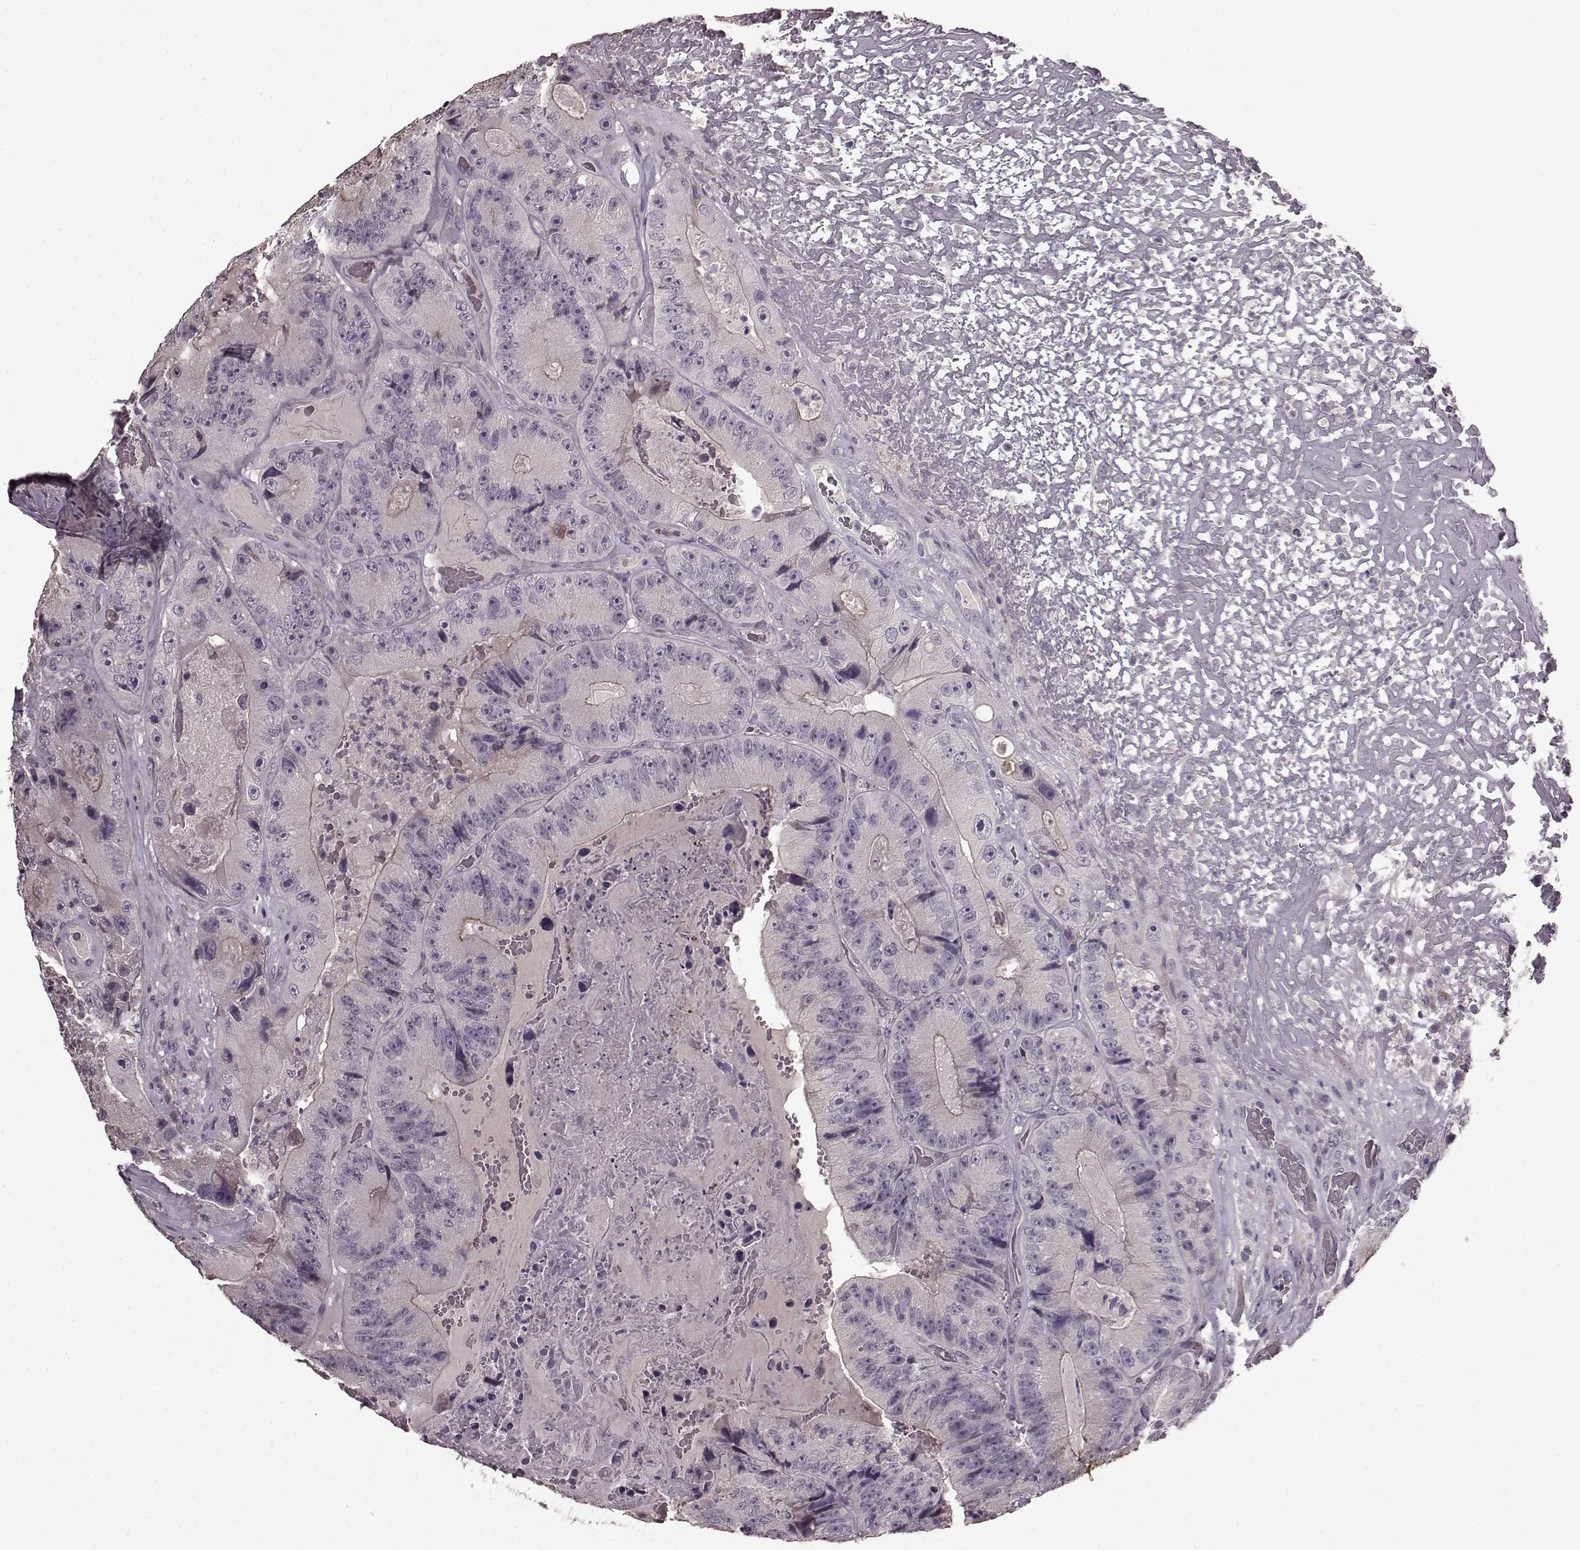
{"staining": {"intensity": "negative", "quantity": "none", "location": "none"}, "tissue": "colorectal cancer", "cell_type": "Tumor cells", "image_type": "cancer", "snomed": [{"axis": "morphology", "description": "Adenocarcinoma, NOS"}, {"axis": "topography", "description": "Colon"}], "caption": "A micrograph of colorectal cancer stained for a protein exhibits no brown staining in tumor cells.", "gene": "SLC52A3", "patient": {"sex": "female", "age": 86}}